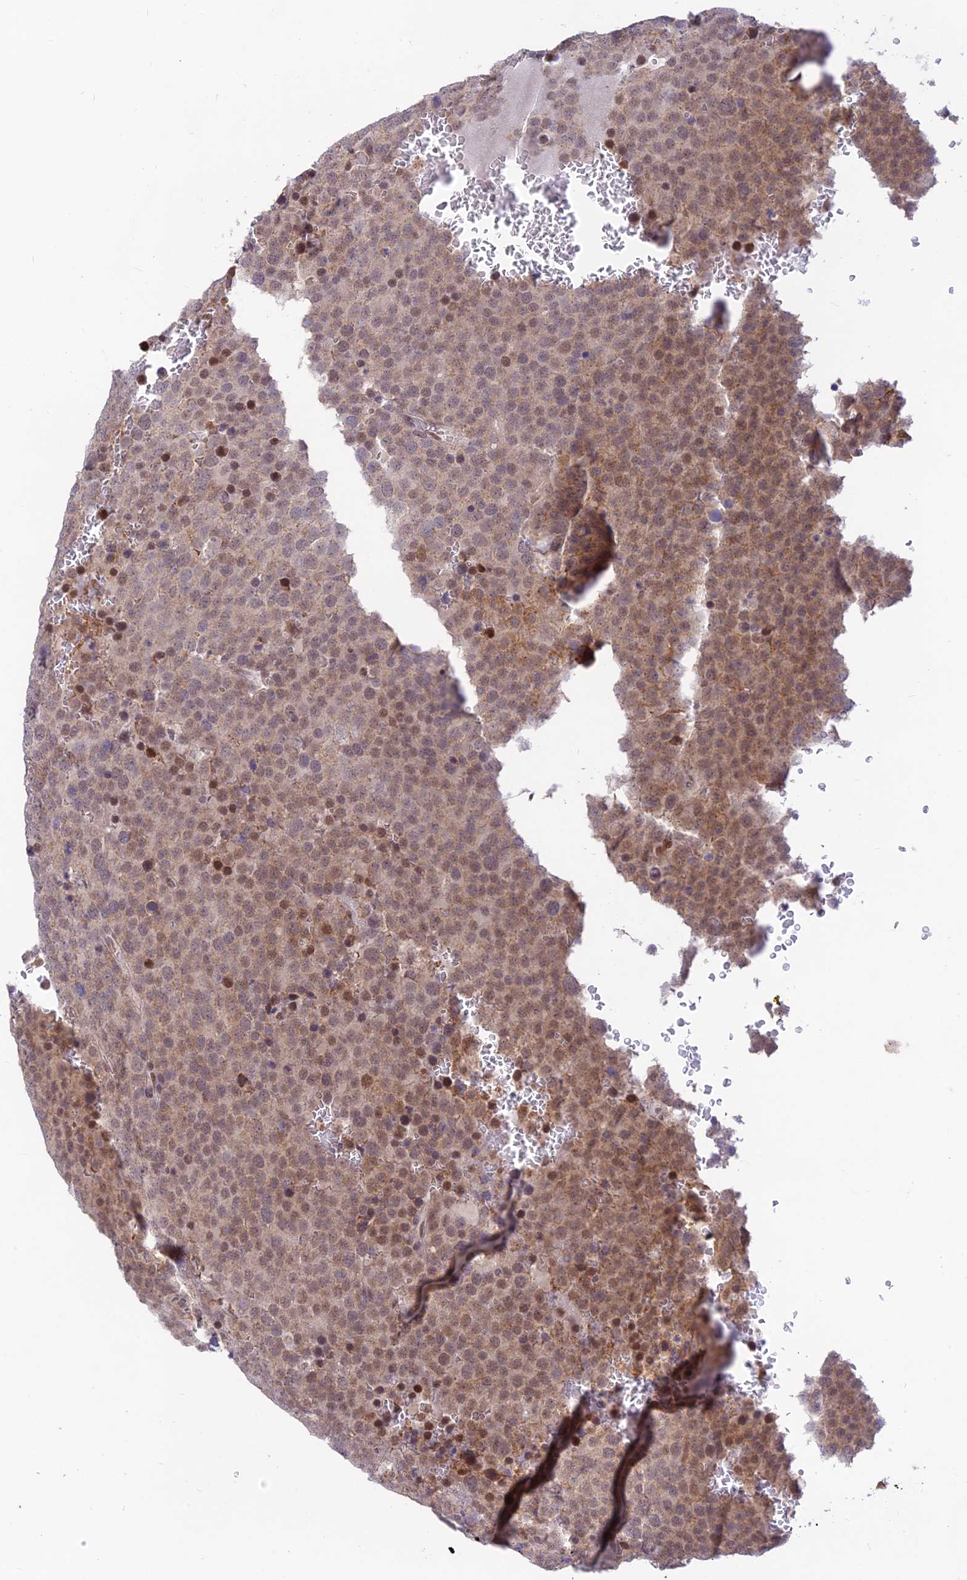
{"staining": {"intensity": "moderate", "quantity": ">75%", "location": "cytoplasmic/membranous,nuclear"}, "tissue": "testis cancer", "cell_type": "Tumor cells", "image_type": "cancer", "snomed": [{"axis": "morphology", "description": "Seminoma, NOS"}, {"axis": "topography", "description": "Testis"}], "caption": "A high-resolution image shows IHC staining of testis cancer (seminoma), which displays moderate cytoplasmic/membranous and nuclear staining in about >75% of tumor cells.", "gene": "MICOS13", "patient": {"sex": "male", "age": 71}}